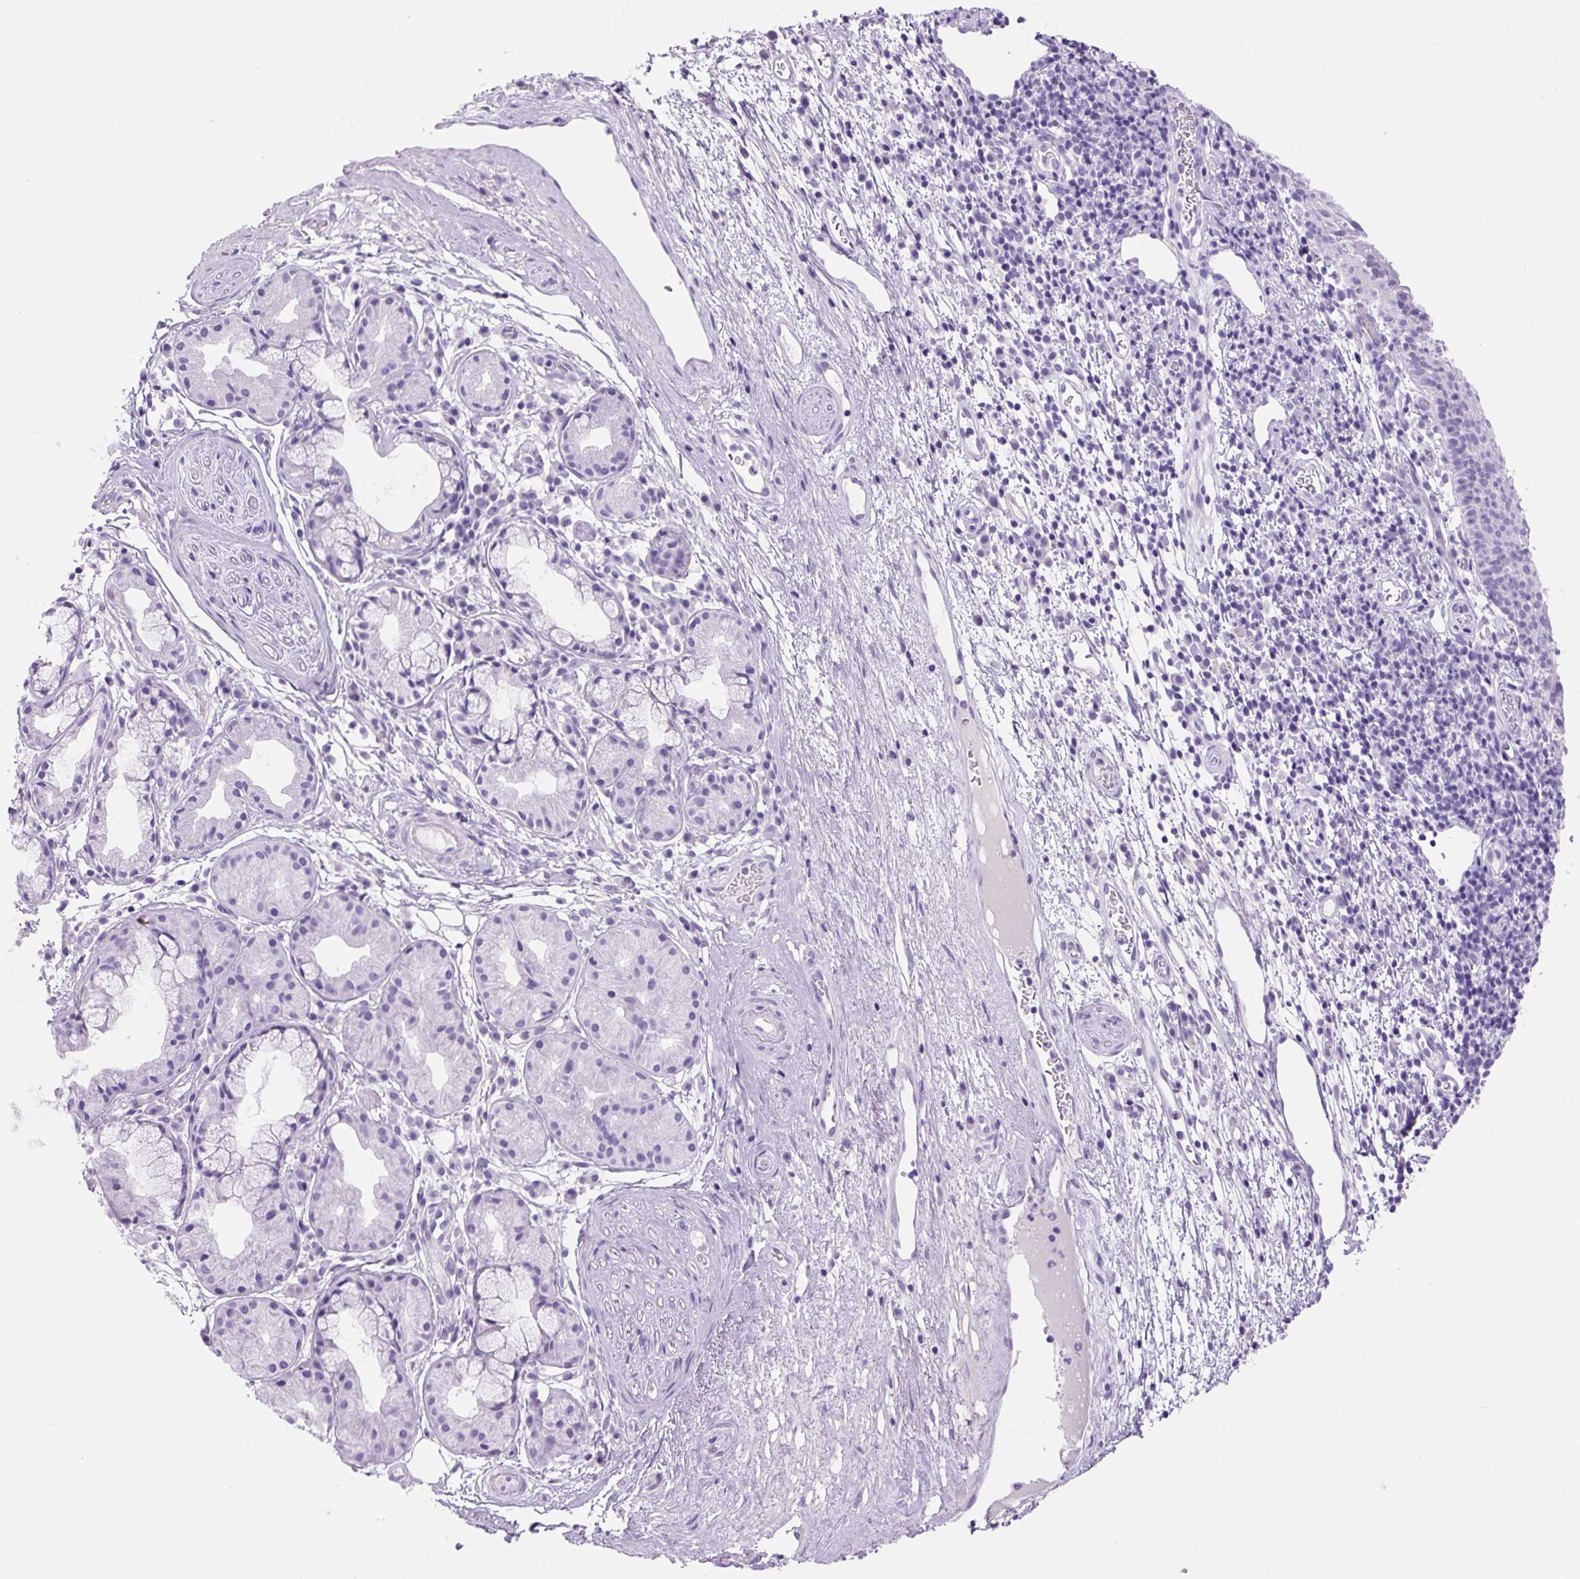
{"staining": {"intensity": "negative", "quantity": "none", "location": "none"}, "tissue": "nasopharynx", "cell_type": "Respiratory epithelial cells", "image_type": "normal", "snomed": [{"axis": "morphology", "description": "Normal tissue, NOS"}, {"axis": "topography", "description": "Lymph node"}, {"axis": "topography", "description": "Cartilage tissue"}, {"axis": "topography", "description": "Nasopharynx"}], "caption": "DAB immunohistochemical staining of unremarkable human nasopharynx shows no significant positivity in respiratory epithelial cells.", "gene": "PRRT1", "patient": {"sex": "male", "age": 63}}